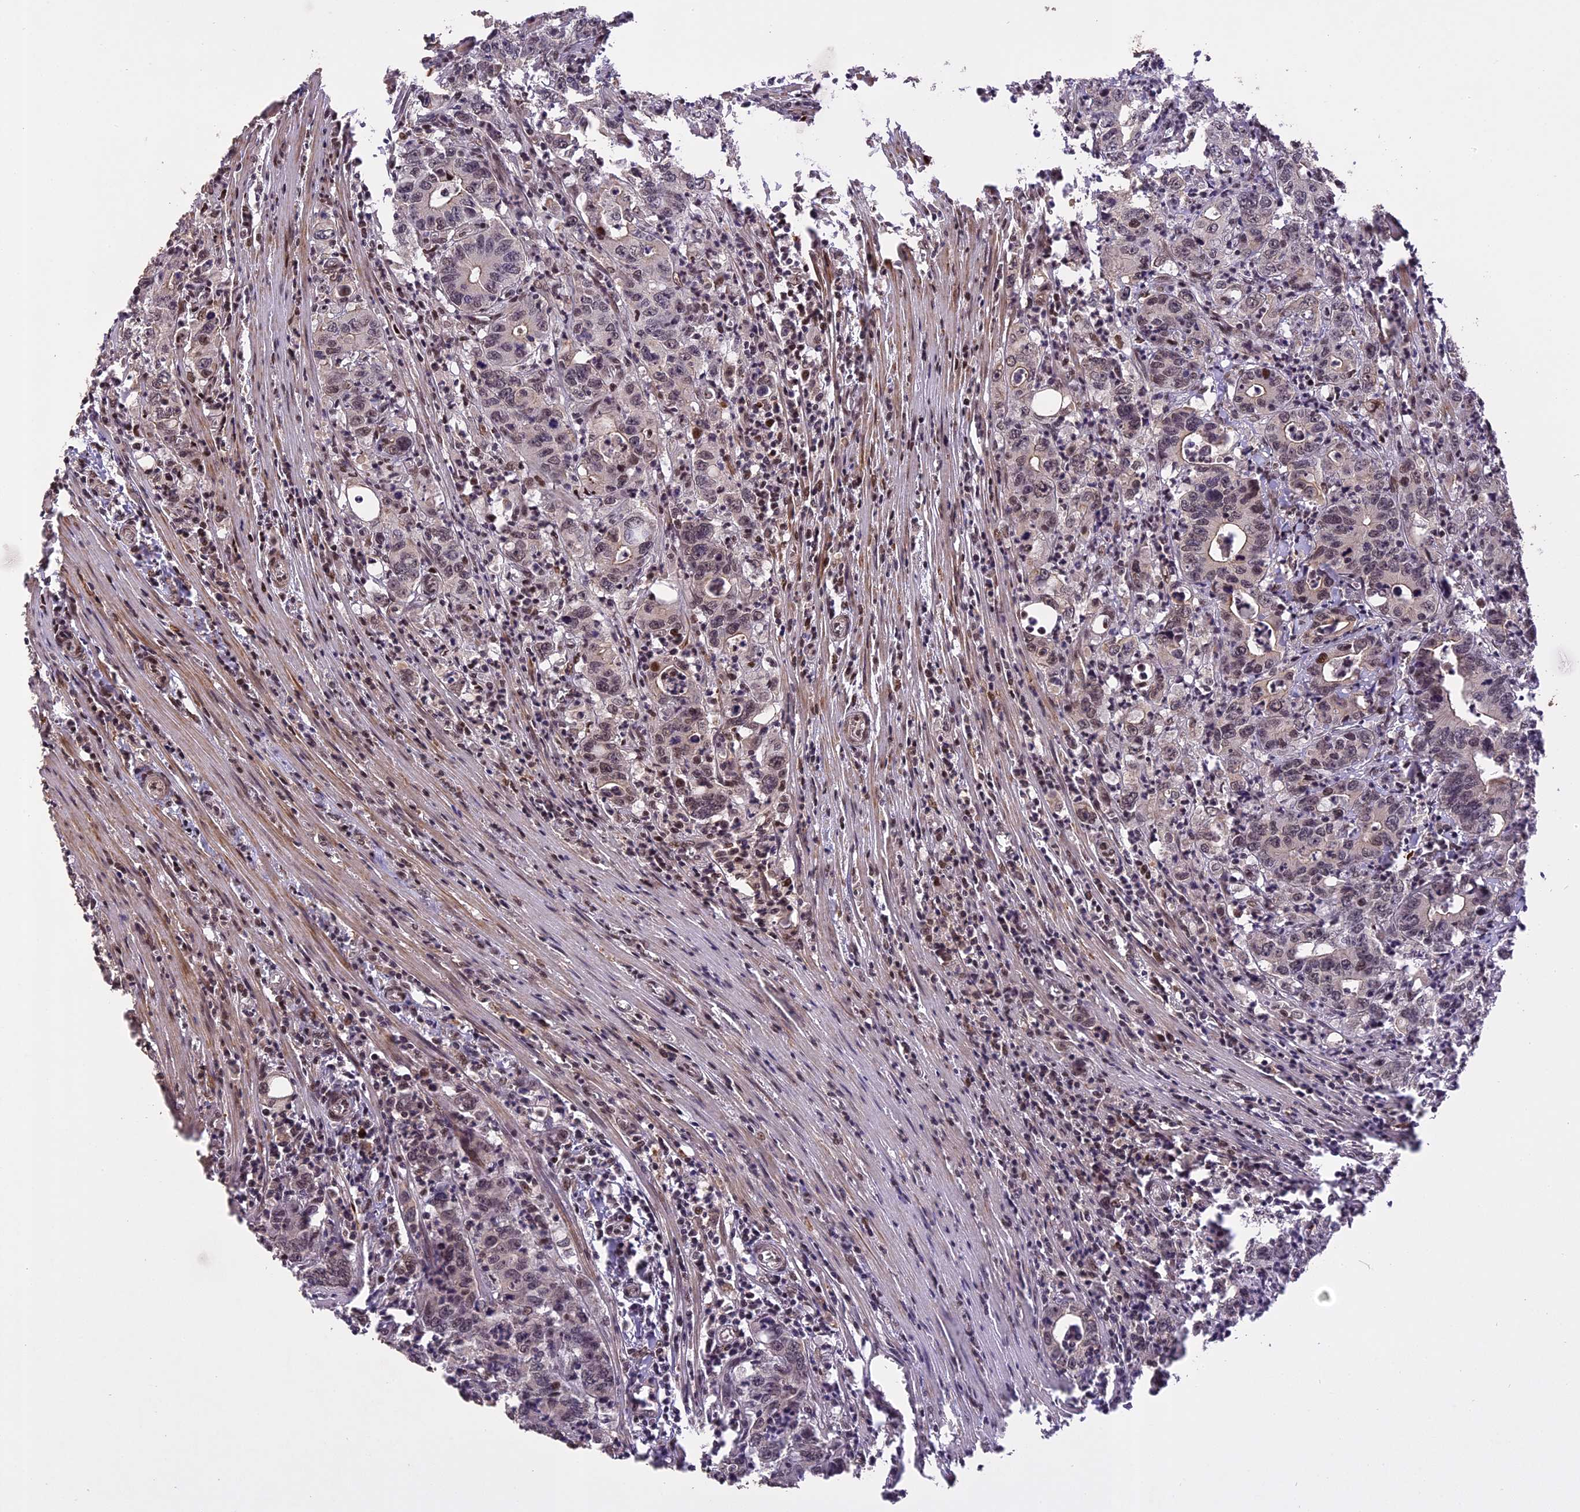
{"staining": {"intensity": "moderate", "quantity": "<25%", "location": "nuclear"}, "tissue": "colorectal cancer", "cell_type": "Tumor cells", "image_type": "cancer", "snomed": [{"axis": "morphology", "description": "Adenocarcinoma, NOS"}, {"axis": "topography", "description": "Colon"}], "caption": "Immunohistochemistry histopathology image of neoplastic tissue: colorectal adenocarcinoma stained using immunohistochemistry (IHC) displays low levels of moderate protein expression localized specifically in the nuclear of tumor cells, appearing as a nuclear brown color.", "gene": "PRELID2", "patient": {"sex": "female", "age": 75}}